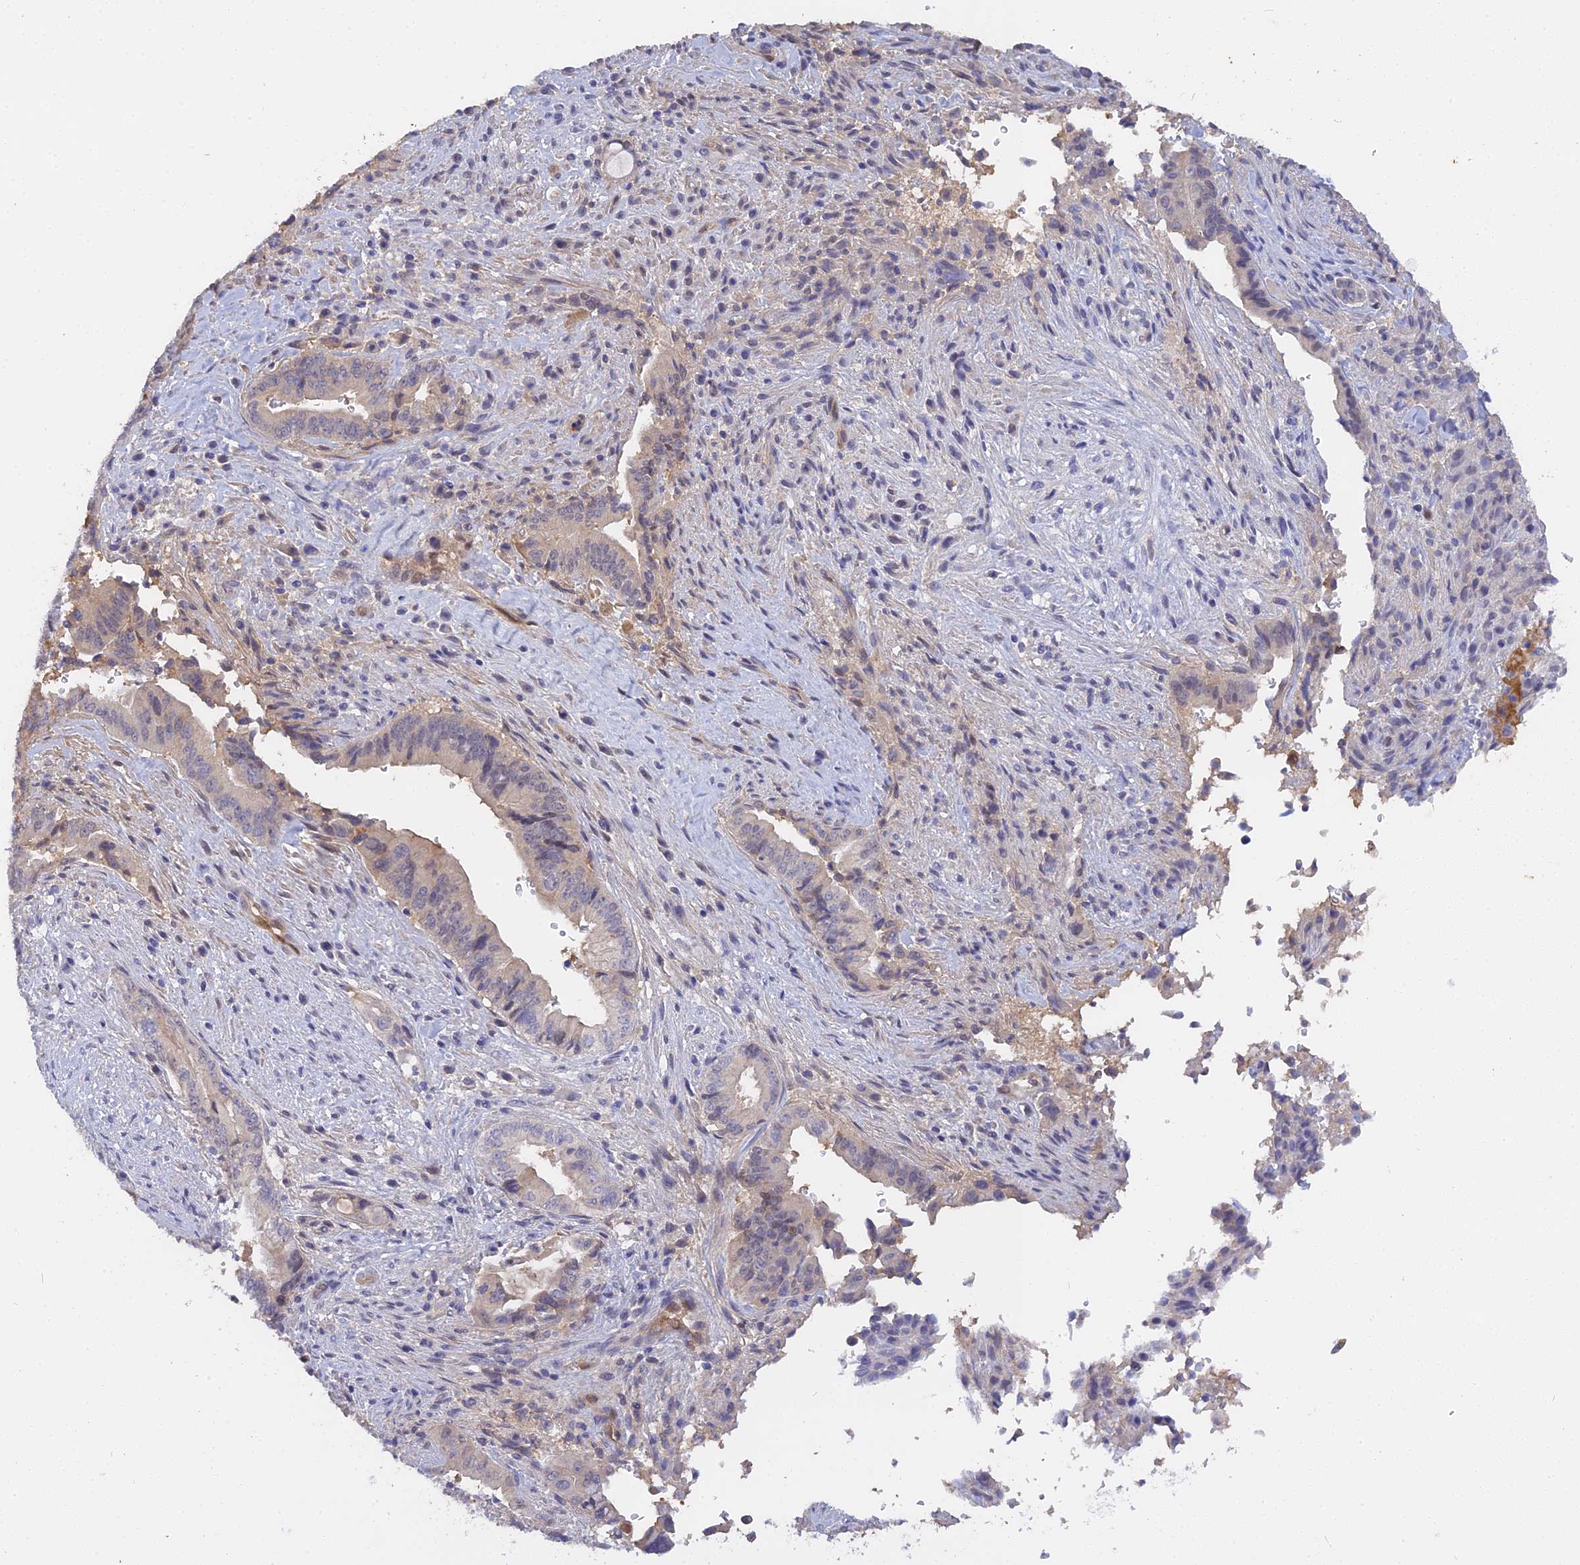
{"staining": {"intensity": "negative", "quantity": "none", "location": "none"}, "tissue": "pancreatic cancer", "cell_type": "Tumor cells", "image_type": "cancer", "snomed": [{"axis": "morphology", "description": "Adenocarcinoma, NOS"}, {"axis": "topography", "description": "Pancreas"}], "caption": "An image of pancreatic adenocarcinoma stained for a protein displays no brown staining in tumor cells.", "gene": "PZP", "patient": {"sex": "male", "age": 70}}